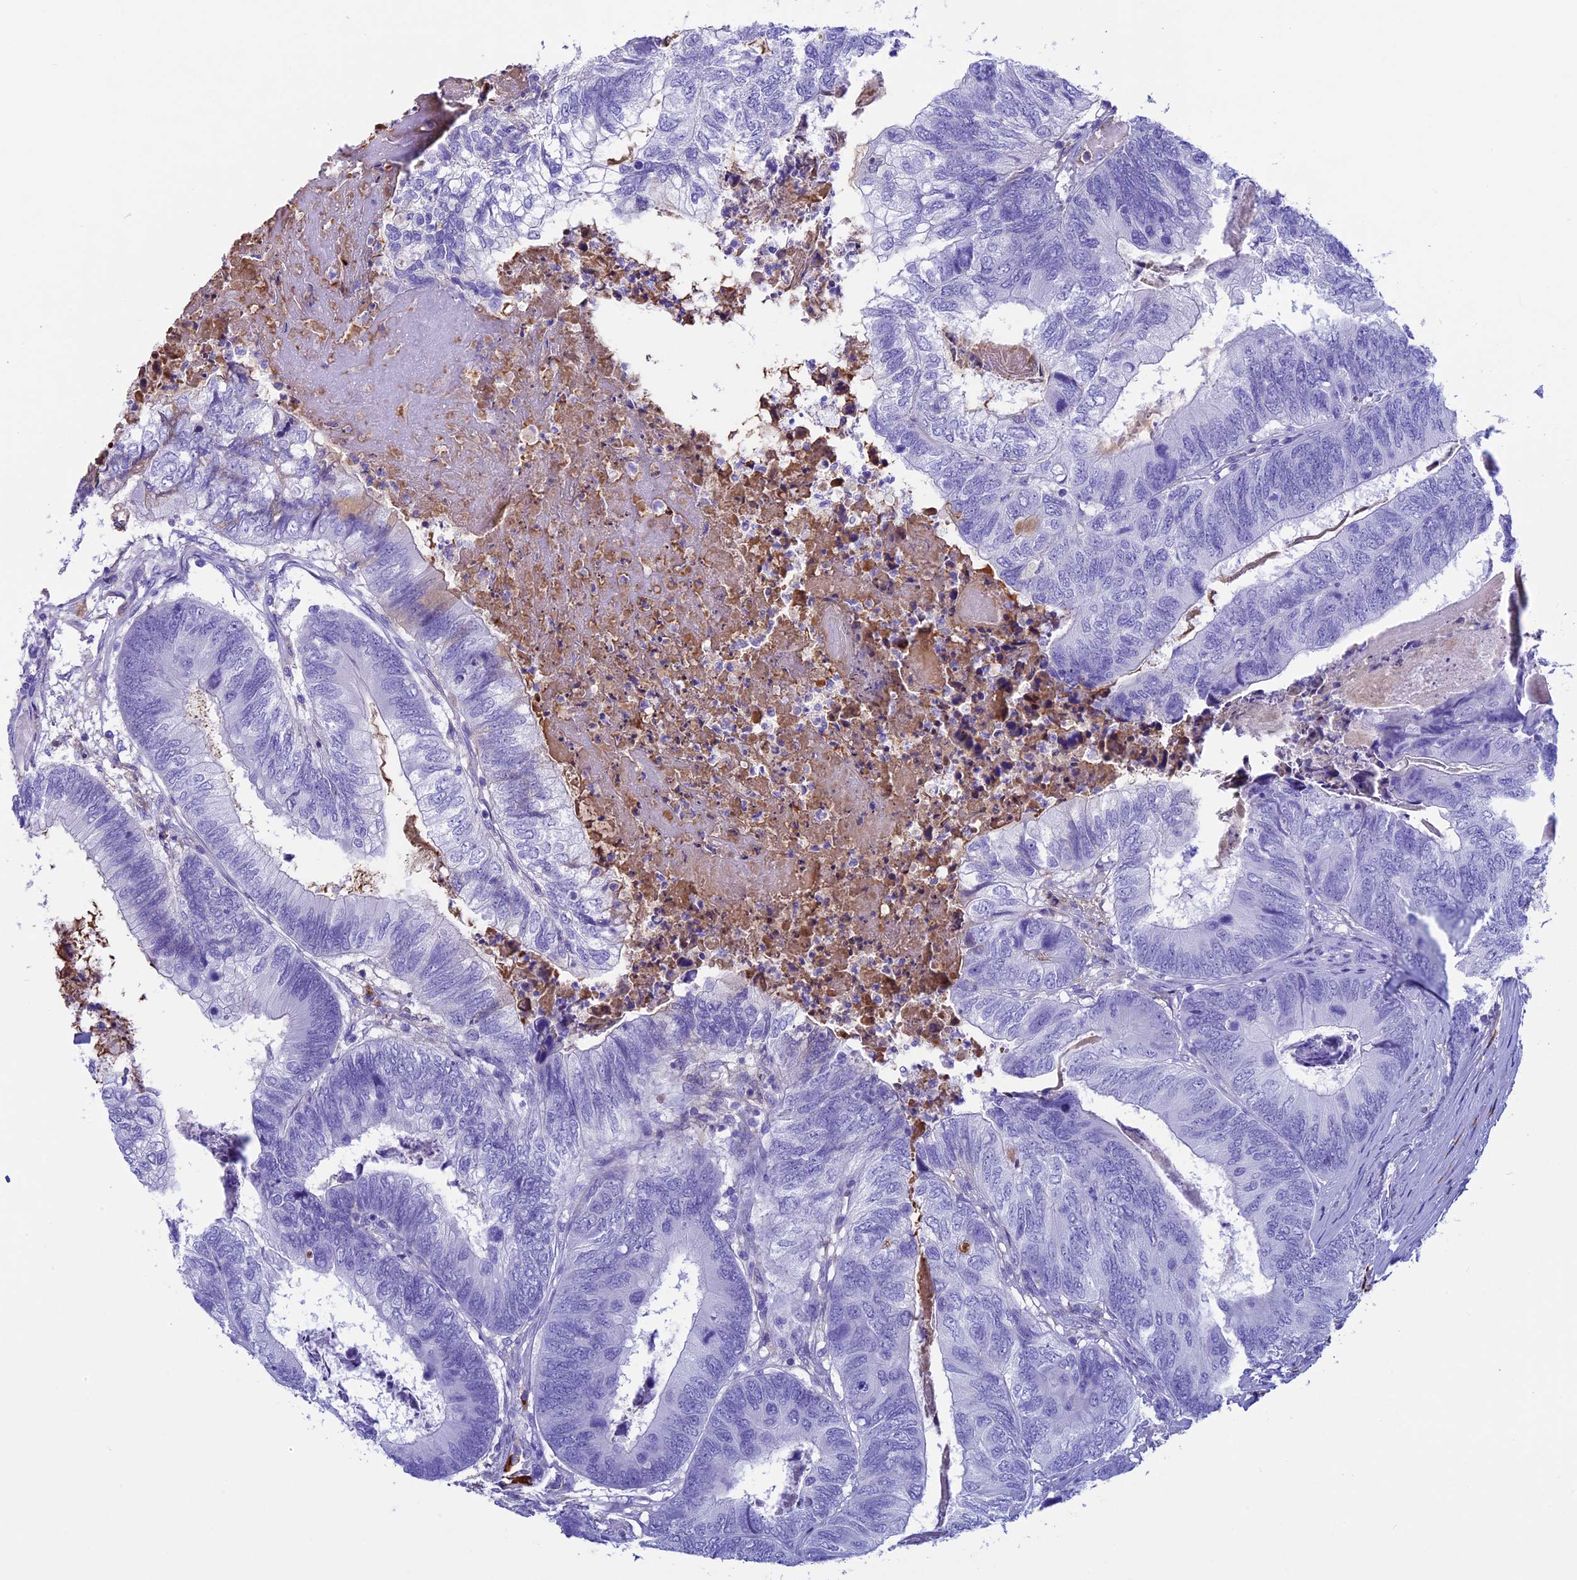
{"staining": {"intensity": "negative", "quantity": "none", "location": "none"}, "tissue": "colorectal cancer", "cell_type": "Tumor cells", "image_type": "cancer", "snomed": [{"axis": "morphology", "description": "Adenocarcinoma, NOS"}, {"axis": "topography", "description": "Colon"}], "caption": "Immunohistochemical staining of human adenocarcinoma (colorectal) reveals no significant expression in tumor cells.", "gene": "IGSF6", "patient": {"sex": "female", "age": 67}}